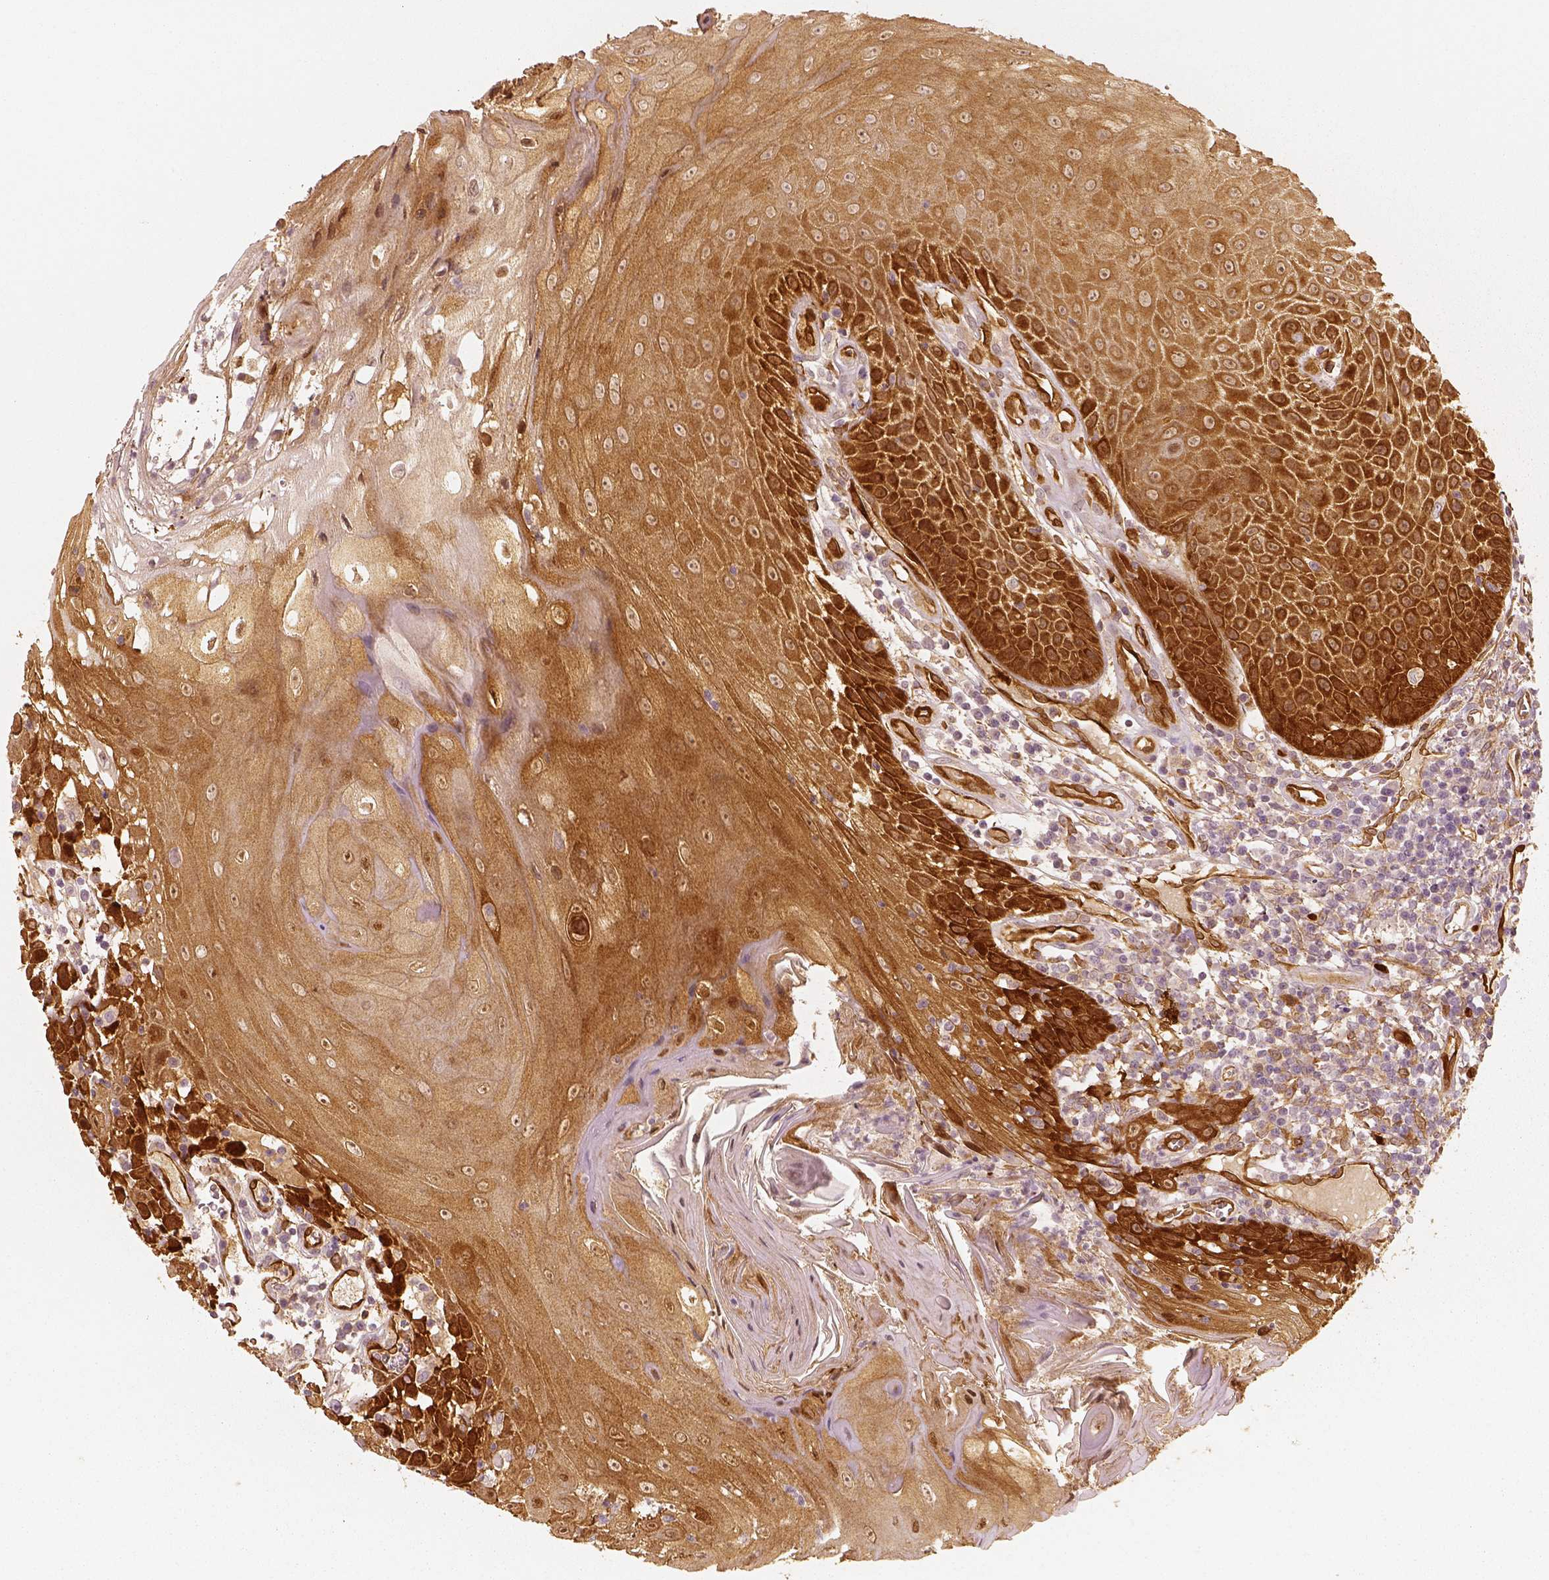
{"staining": {"intensity": "strong", "quantity": ">75%", "location": "cytoplasmic/membranous"}, "tissue": "head and neck cancer", "cell_type": "Tumor cells", "image_type": "cancer", "snomed": [{"axis": "morphology", "description": "Squamous cell carcinoma, NOS"}, {"axis": "topography", "description": "Head-Neck"}], "caption": "DAB immunohistochemical staining of head and neck cancer (squamous cell carcinoma) demonstrates strong cytoplasmic/membranous protein expression in approximately >75% of tumor cells.", "gene": "FSCN1", "patient": {"sex": "male", "age": 52}}